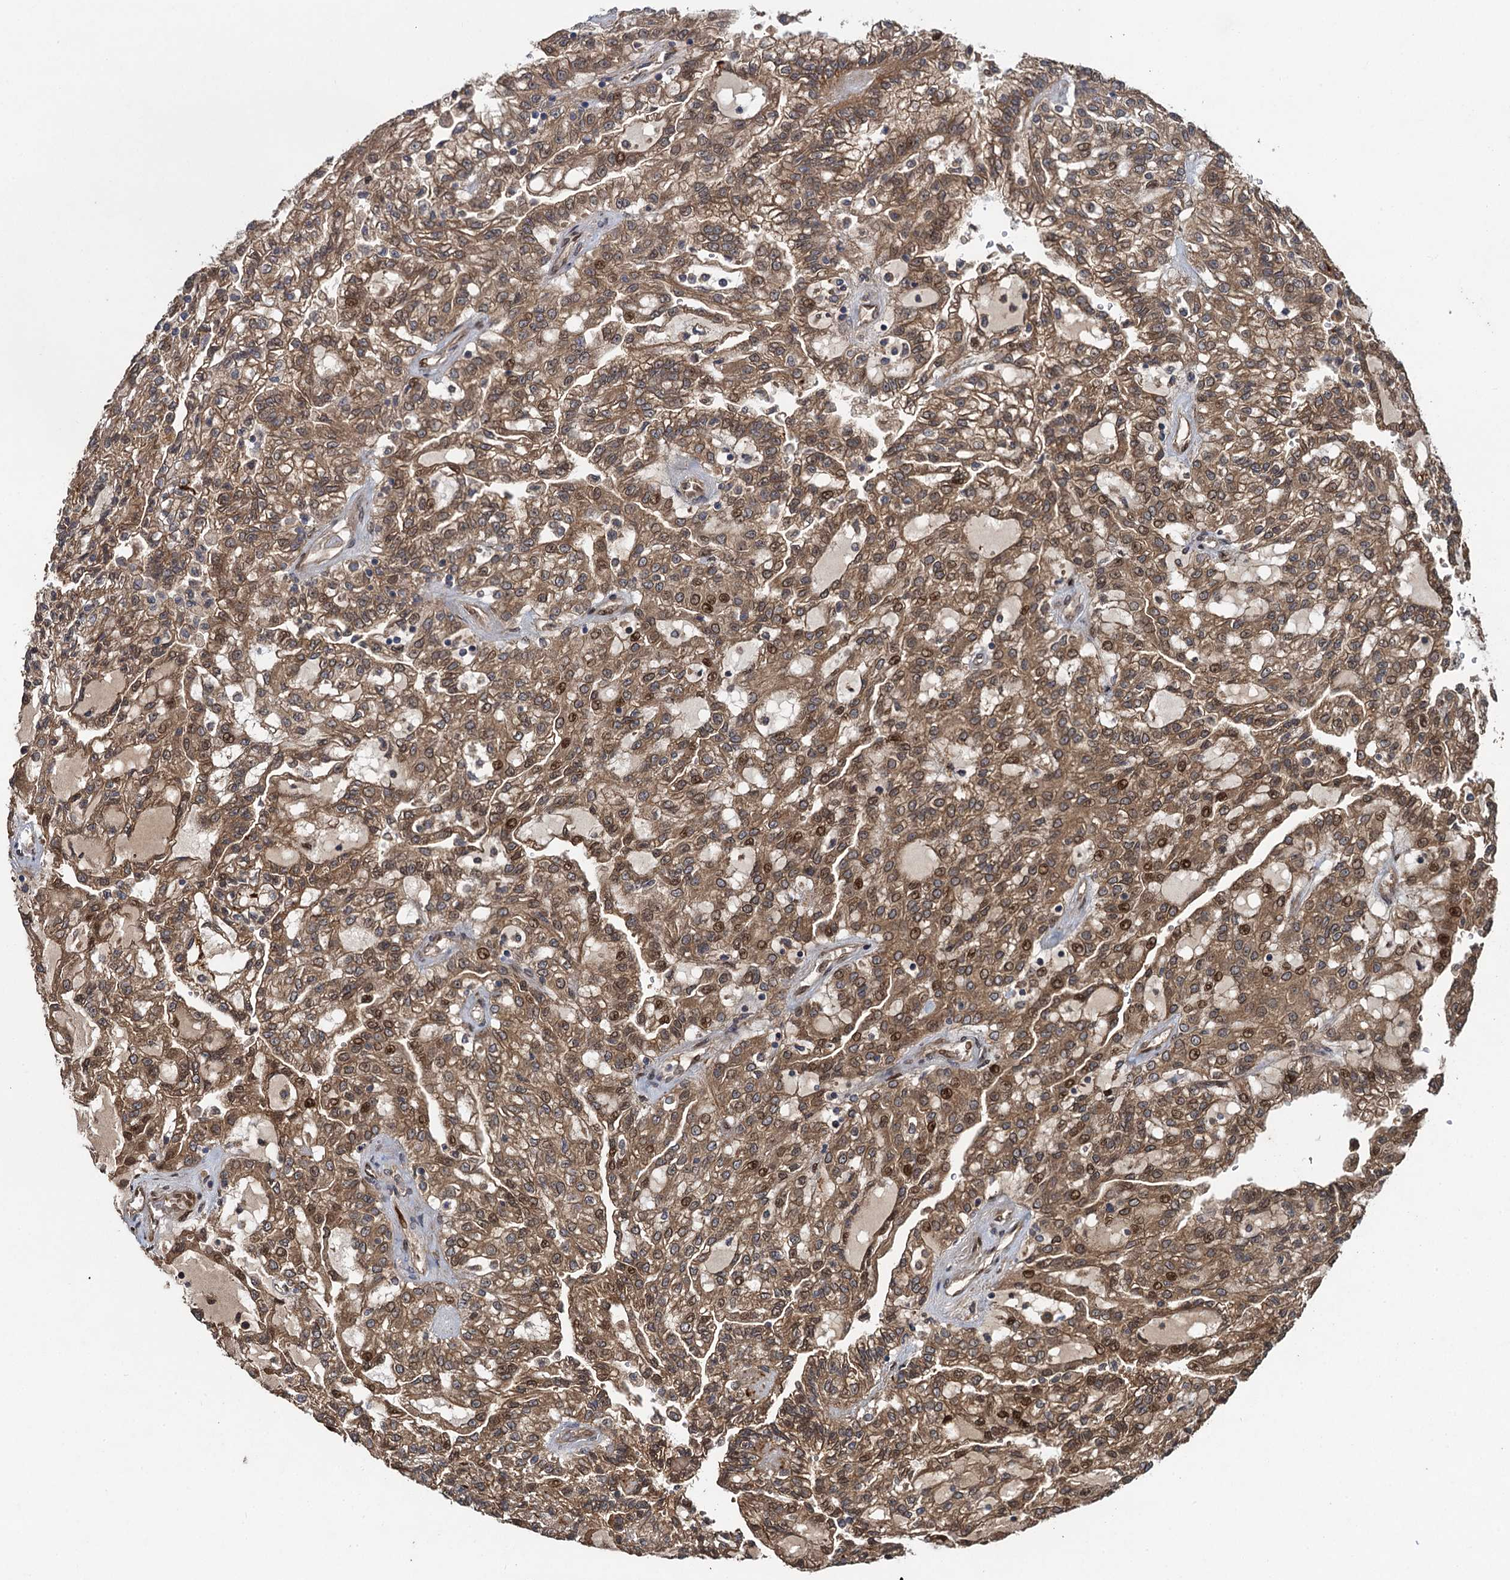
{"staining": {"intensity": "moderate", "quantity": ">75%", "location": "cytoplasmic/membranous,nuclear"}, "tissue": "renal cancer", "cell_type": "Tumor cells", "image_type": "cancer", "snomed": [{"axis": "morphology", "description": "Adenocarcinoma, NOS"}, {"axis": "topography", "description": "Kidney"}], "caption": "Renal cancer was stained to show a protein in brown. There is medium levels of moderate cytoplasmic/membranous and nuclear staining in approximately >75% of tumor cells.", "gene": "RHOBTB1", "patient": {"sex": "male", "age": 63}}